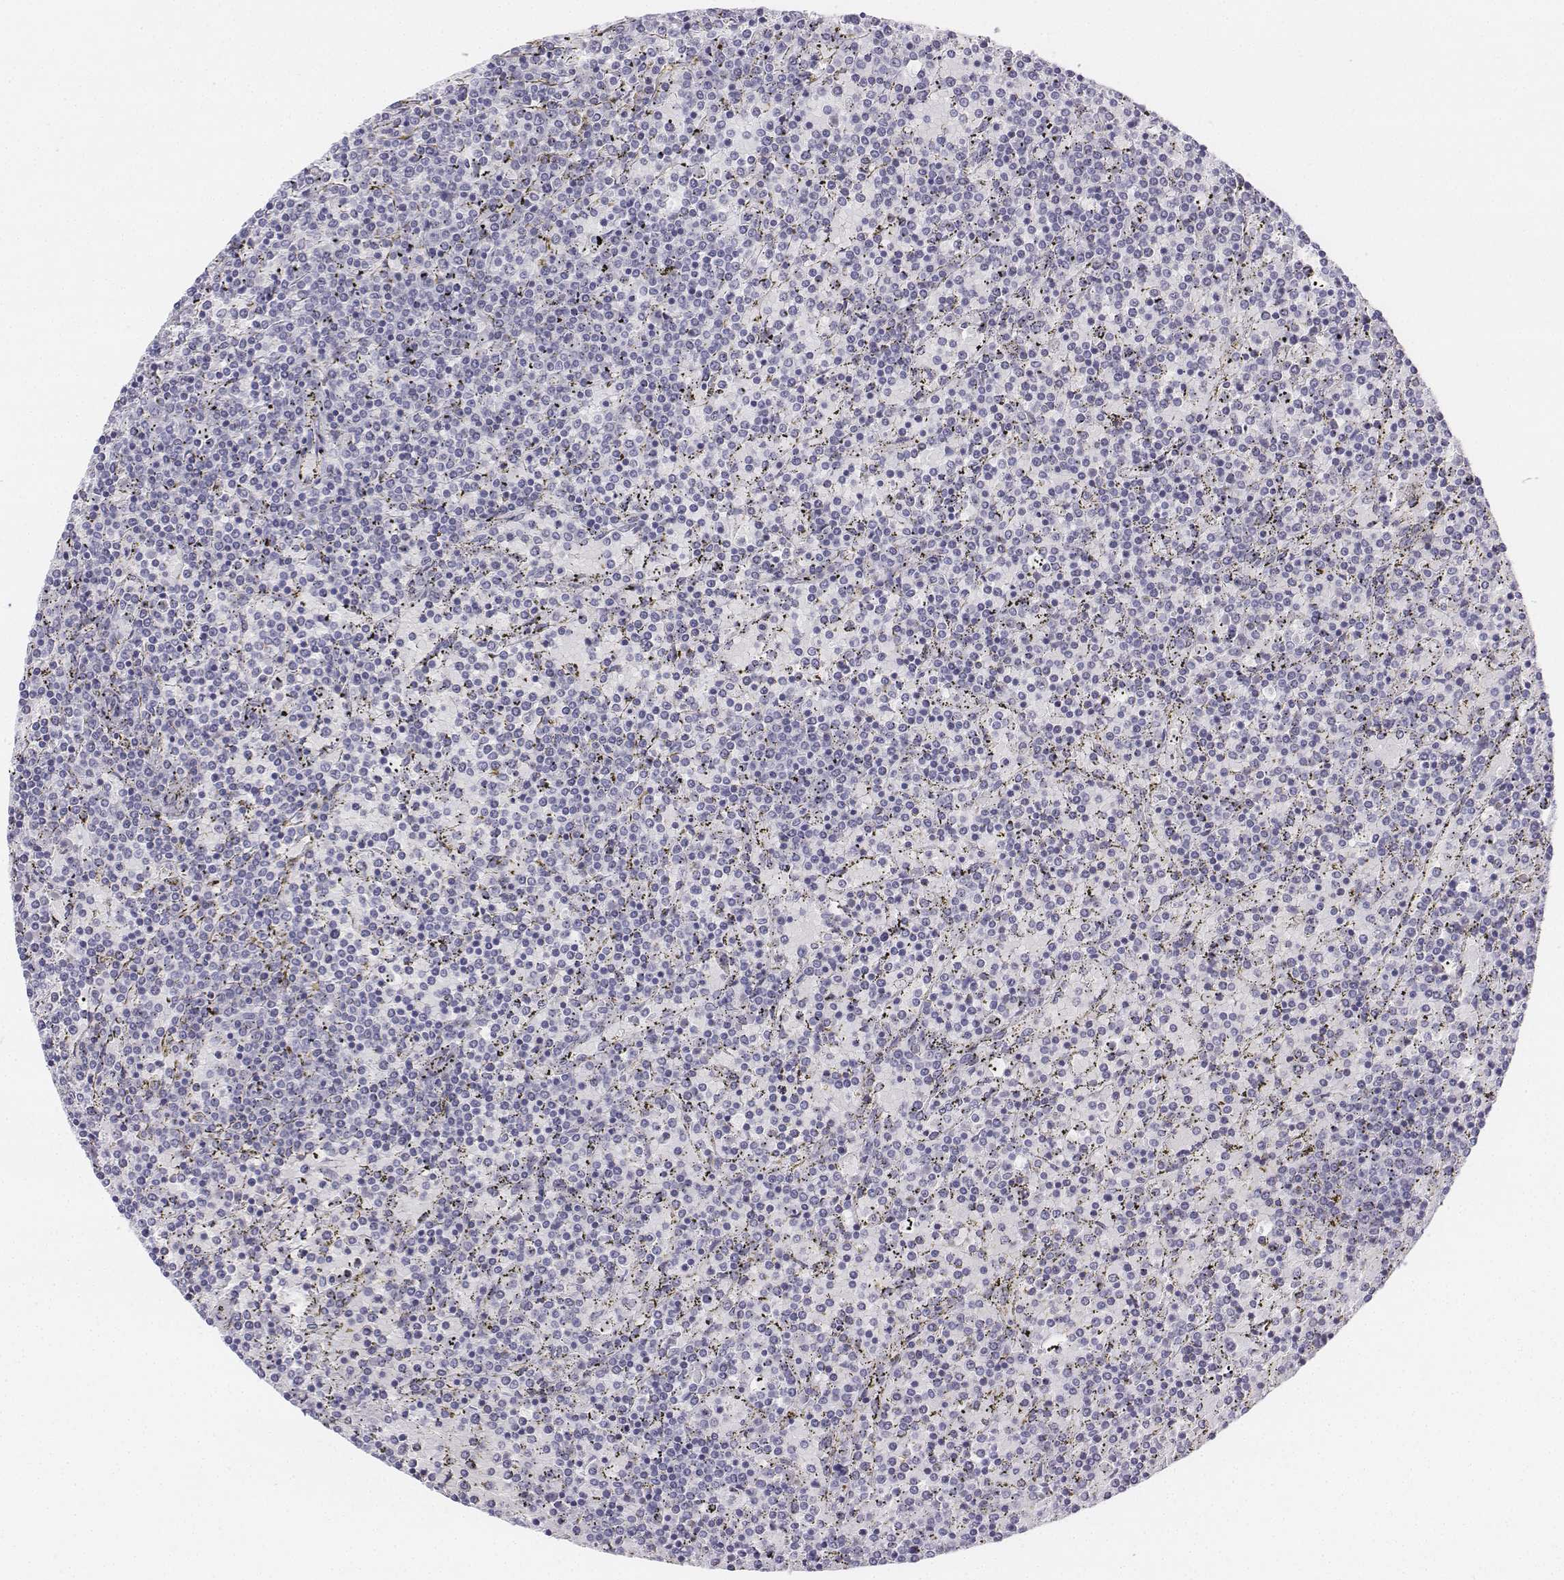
{"staining": {"intensity": "negative", "quantity": "none", "location": "none"}, "tissue": "lymphoma", "cell_type": "Tumor cells", "image_type": "cancer", "snomed": [{"axis": "morphology", "description": "Malignant lymphoma, non-Hodgkin's type, Low grade"}, {"axis": "topography", "description": "Spleen"}], "caption": "IHC image of neoplastic tissue: lymphoma stained with DAB (3,3'-diaminobenzidine) displays no significant protein positivity in tumor cells.", "gene": "UCN2", "patient": {"sex": "female", "age": 77}}